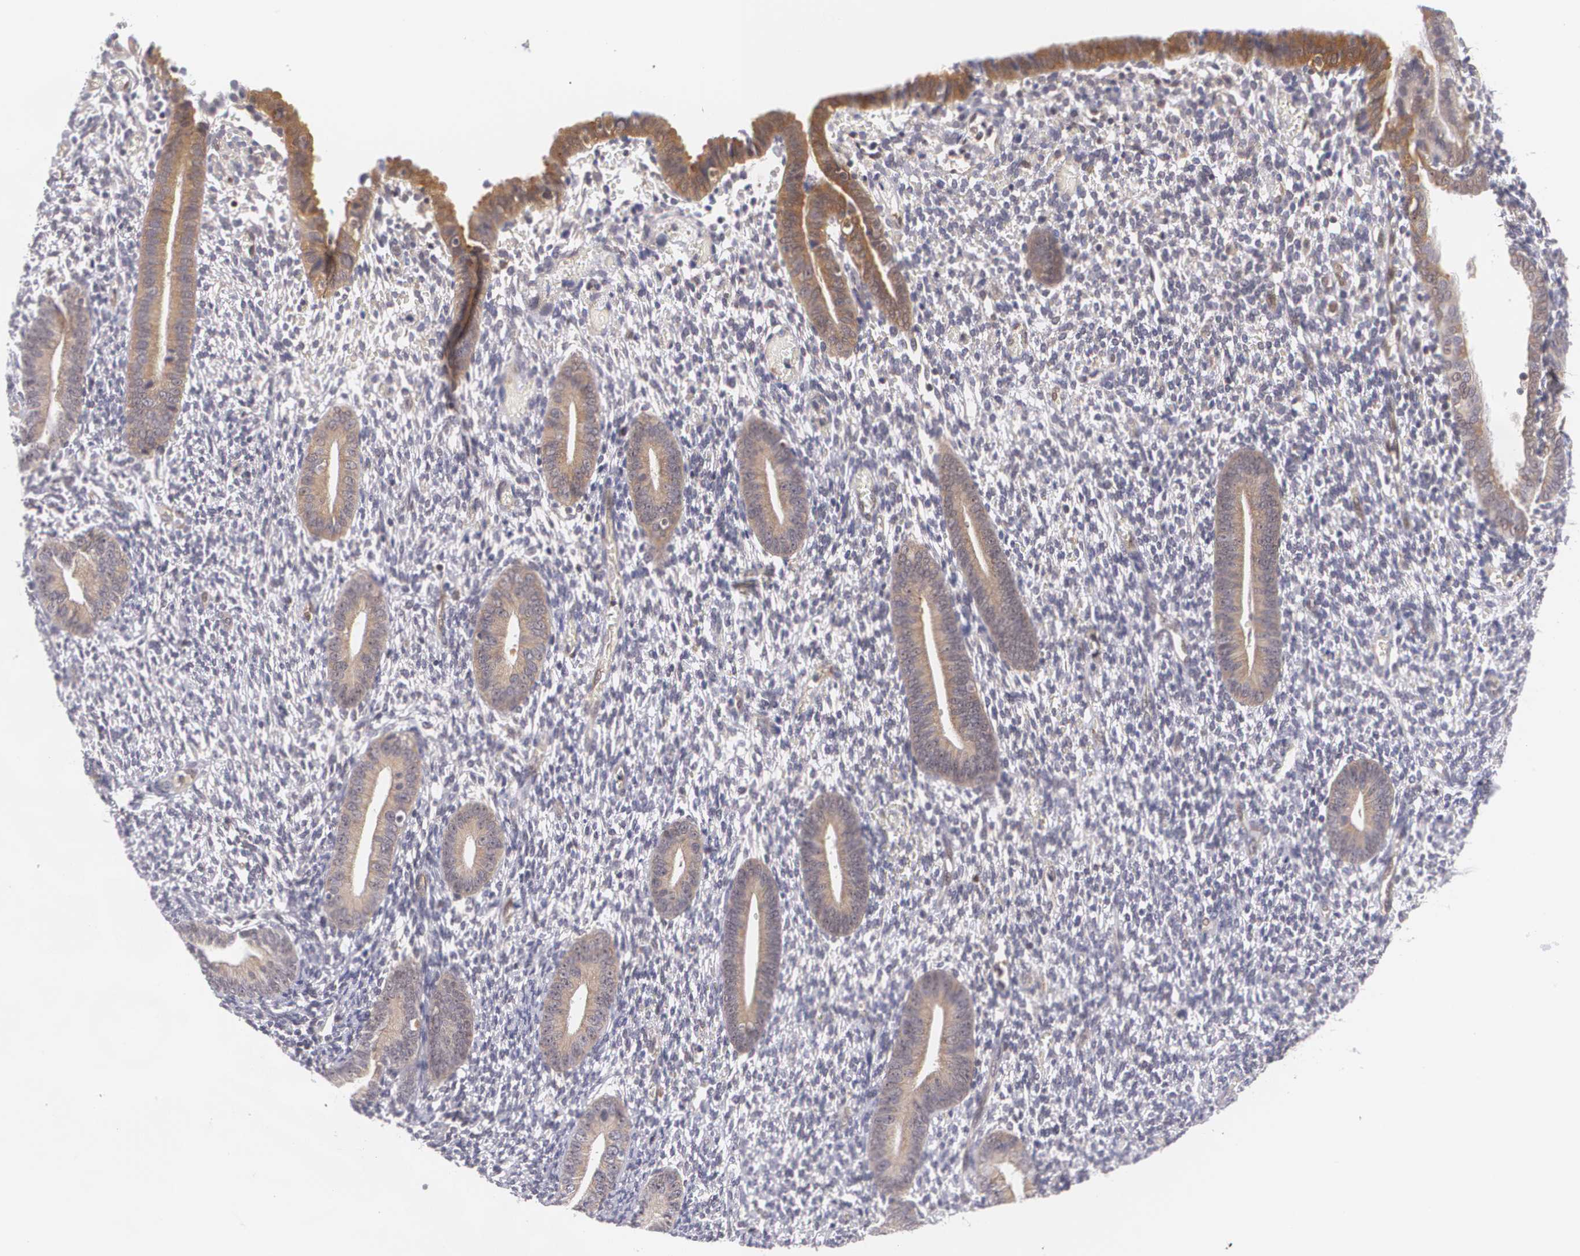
{"staining": {"intensity": "weak", "quantity": "<25%", "location": "cytoplasmic/membranous"}, "tissue": "endometrium", "cell_type": "Cells in endometrial stroma", "image_type": "normal", "snomed": [{"axis": "morphology", "description": "Normal tissue, NOS"}, {"axis": "topography", "description": "Smooth muscle"}, {"axis": "topography", "description": "Endometrium"}], "caption": "Histopathology image shows no protein staining in cells in endometrial stroma of unremarkable endometrium. (DAB immunohistochemistry (IHC) with hematoxylin counter stain).", "gene": "BCL10", "patient": {"sex": "female", "age": 57}}